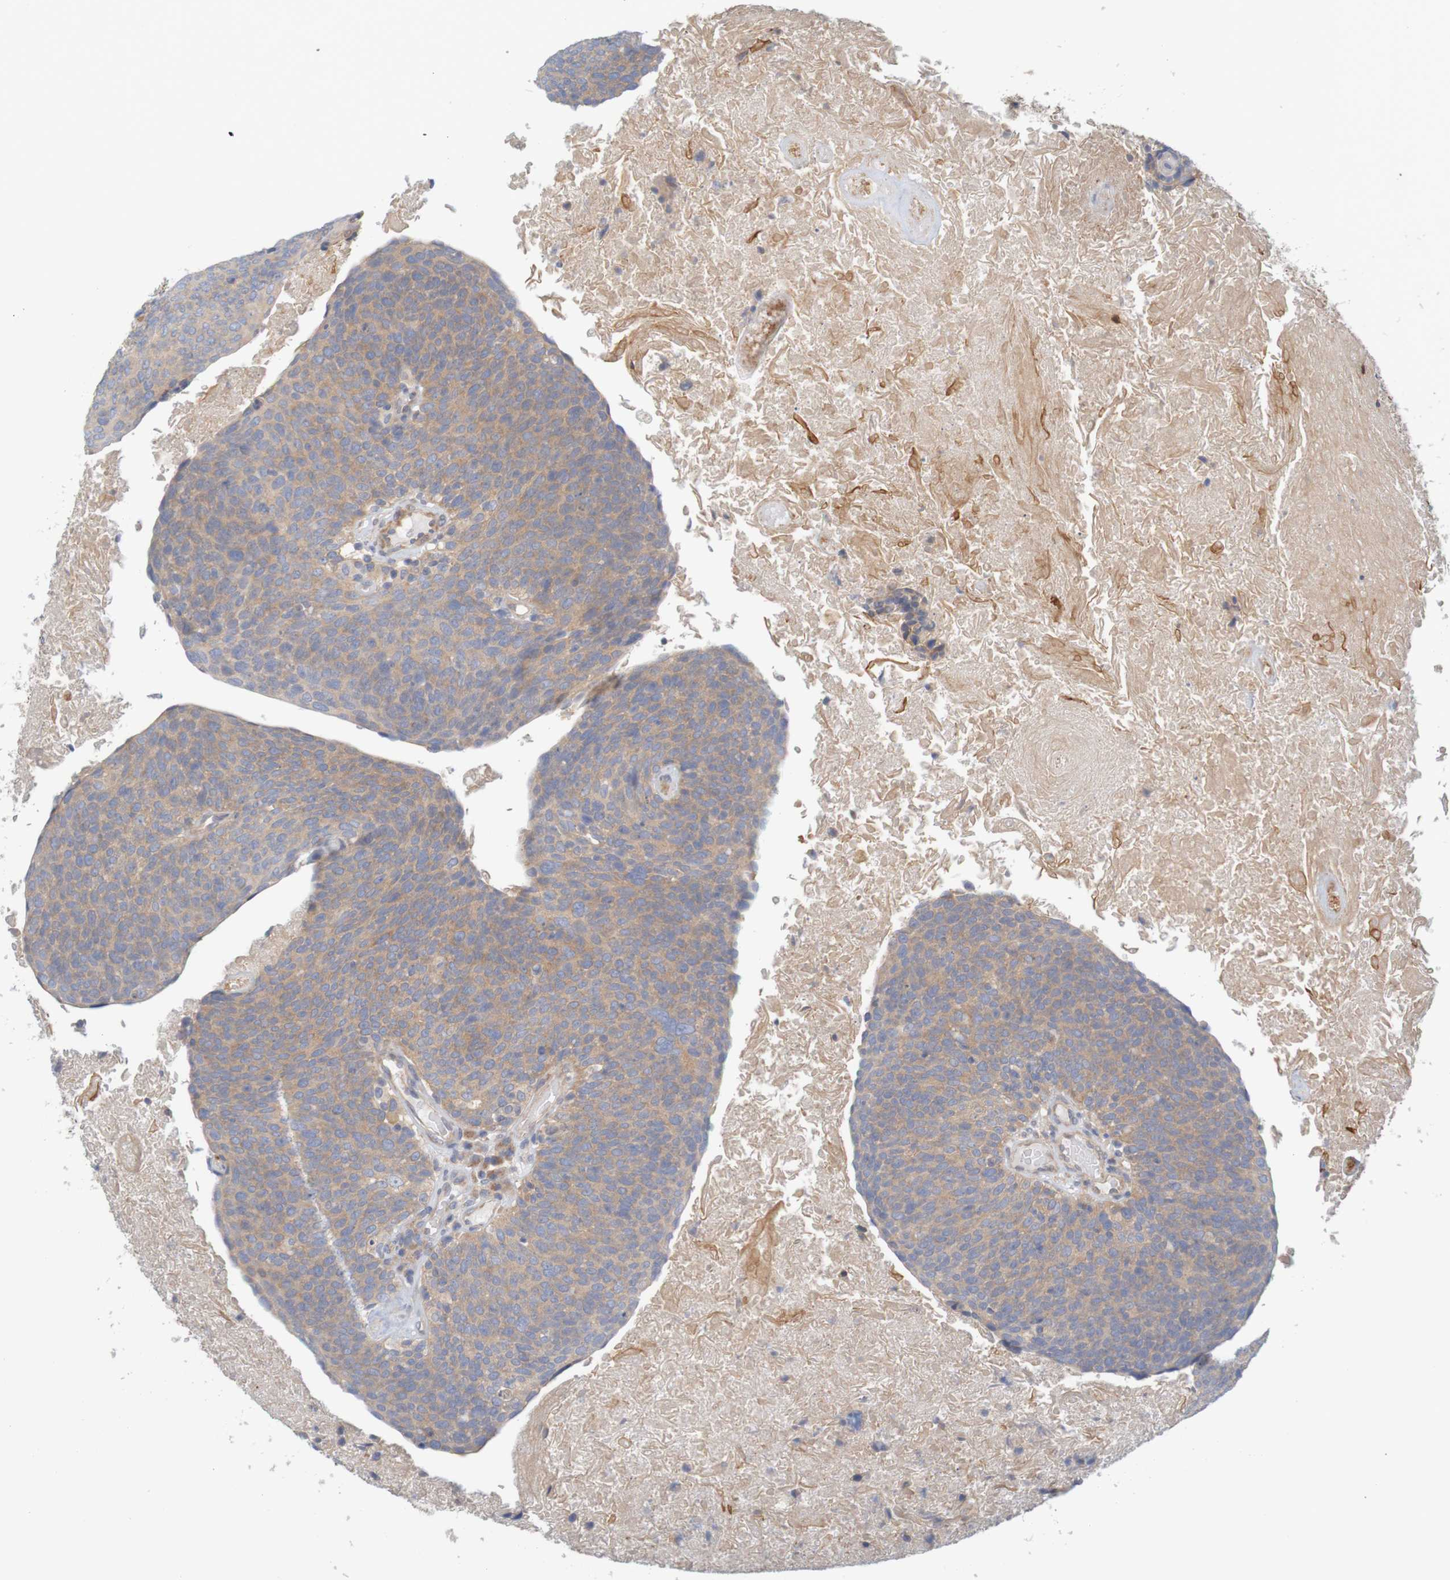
{"staining": {"intensity": "weak", "quantity": ">75%", "location": "cytoplasmic/membranous"}, "tissue": "head and neck cancer", "cell_type": "Tumor cells", "image_type": "cancer", "snomed": [{"axis": "morphology", "description": "Squamous cell carcinoma, NOS"}, {"axis": "morphology", "description": "Squamous cell carcinoma, metastatic, NOS"}, {"axis": "topography", "description": "Lymph node"}, {"axis": "topography", "description": "Head-Neck"}], "caption": "Brown immunohistochemical staining in human head and neck cancer (squamous cell carcinoma) reveals weak cytoplasmic/membranous expression in approximately >75% of tumor cells.", "gene": "KRT23", "patient": {"sex": "male", "age": 62}}